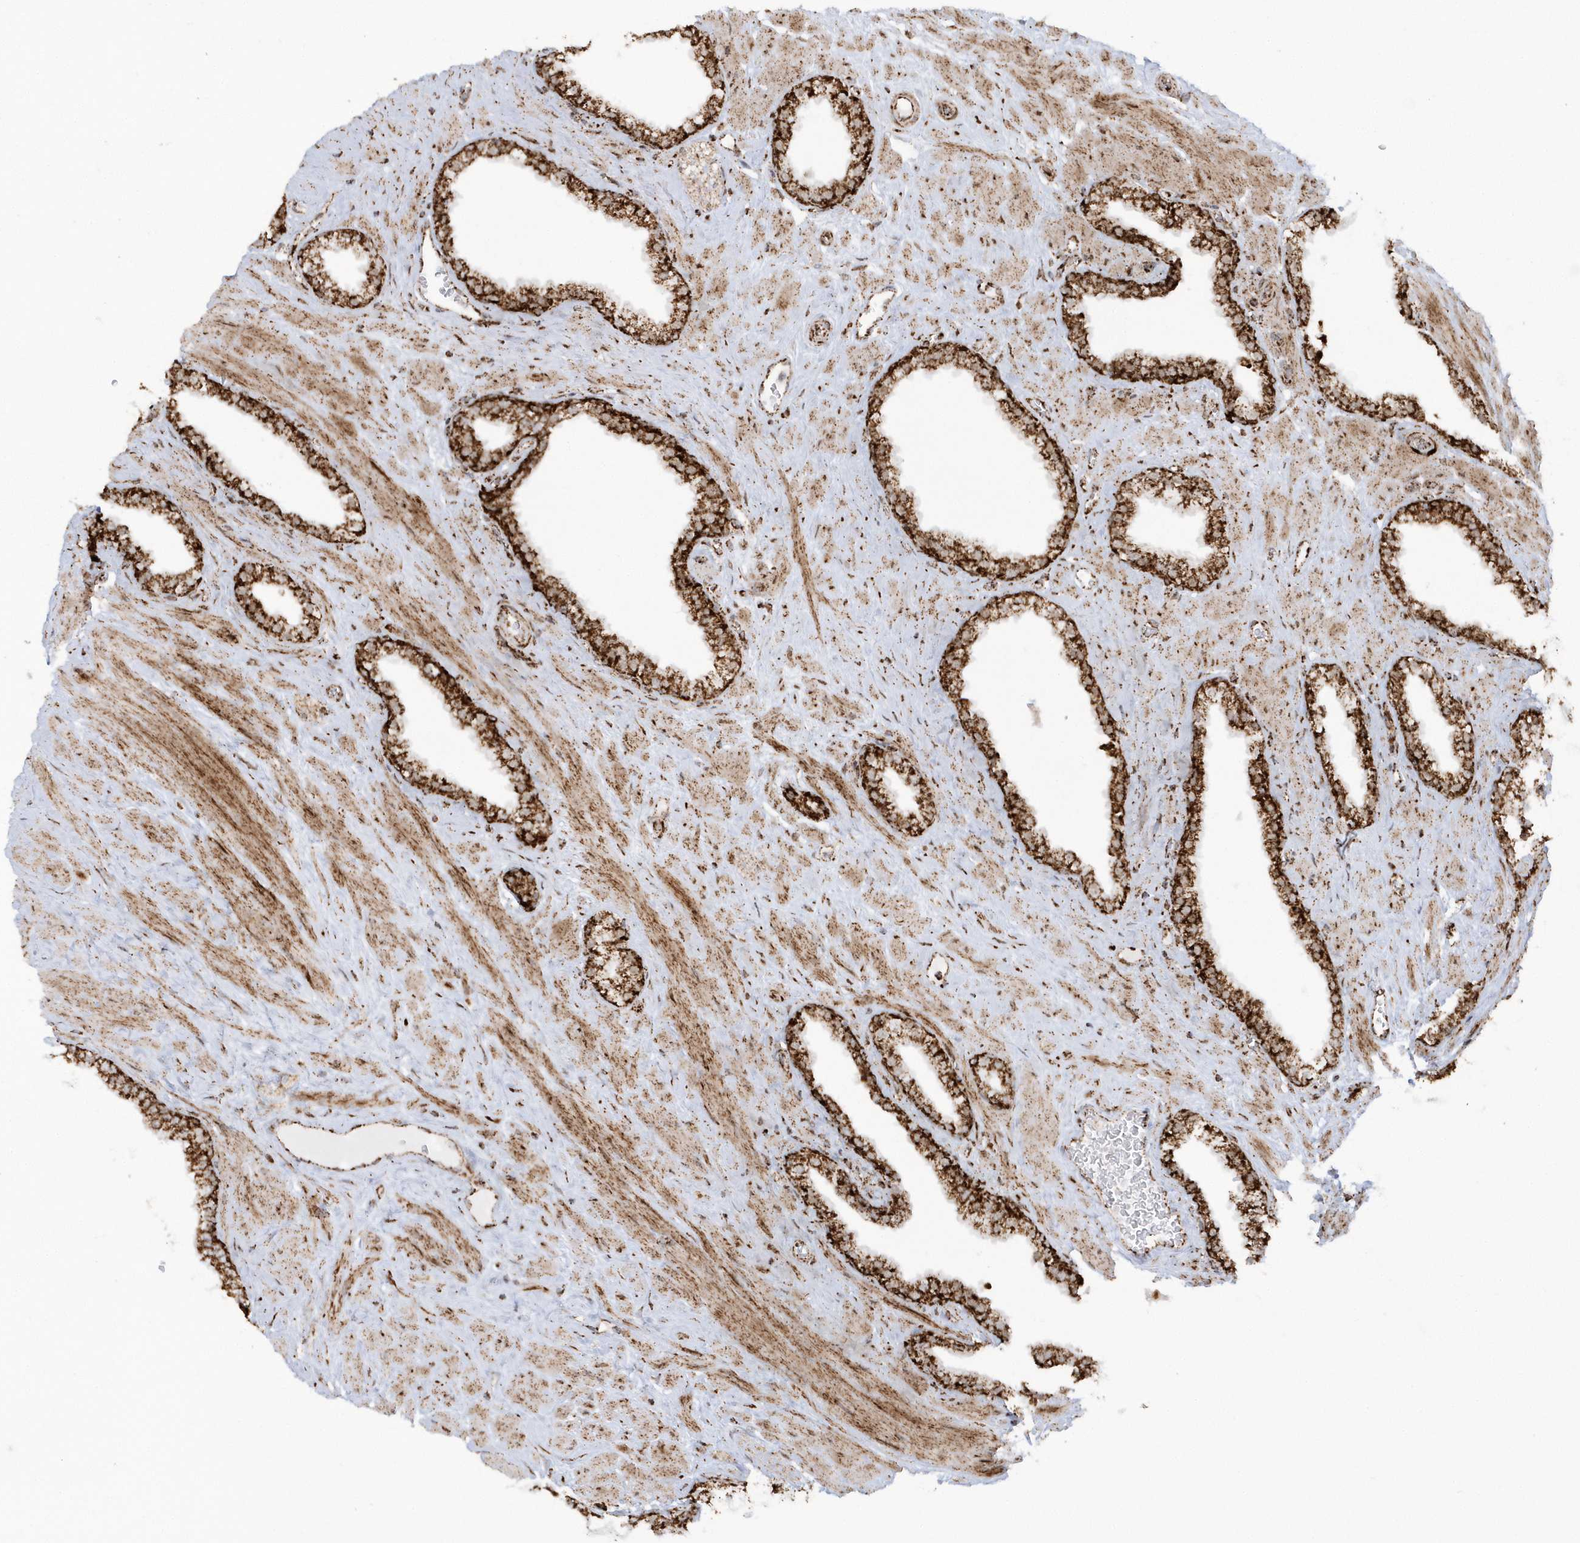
{"staining": {"intensity": "strong", "quantity": ">75%", "location": "cytoplasmic/membranous"}, "tissue": "prostate", "cell_type": "Glandular cells", "image_type": "normal", "snomed": [{"axis": "morphology", "description": "Normal tissue, NOS"}, {"axis": "morphology", "description": "Urothelial carcinoma, Low grade"}, {"axis": "topography", "description": "Urinary bladder"}, {"axis": "topography", "description": "Prostate"}], "caption": "IHC (DAB) staining of unremarkable human prostate exhibits strong cytoplasmic/membranous protein positivity in approximately >75% of glandular cells. (DAB (3,3'-diaminobenzidine) IHC with brightfield microscopy, high magnification).", "gene": "CRY2", "patient": {"sex": "male", "age": 60}}